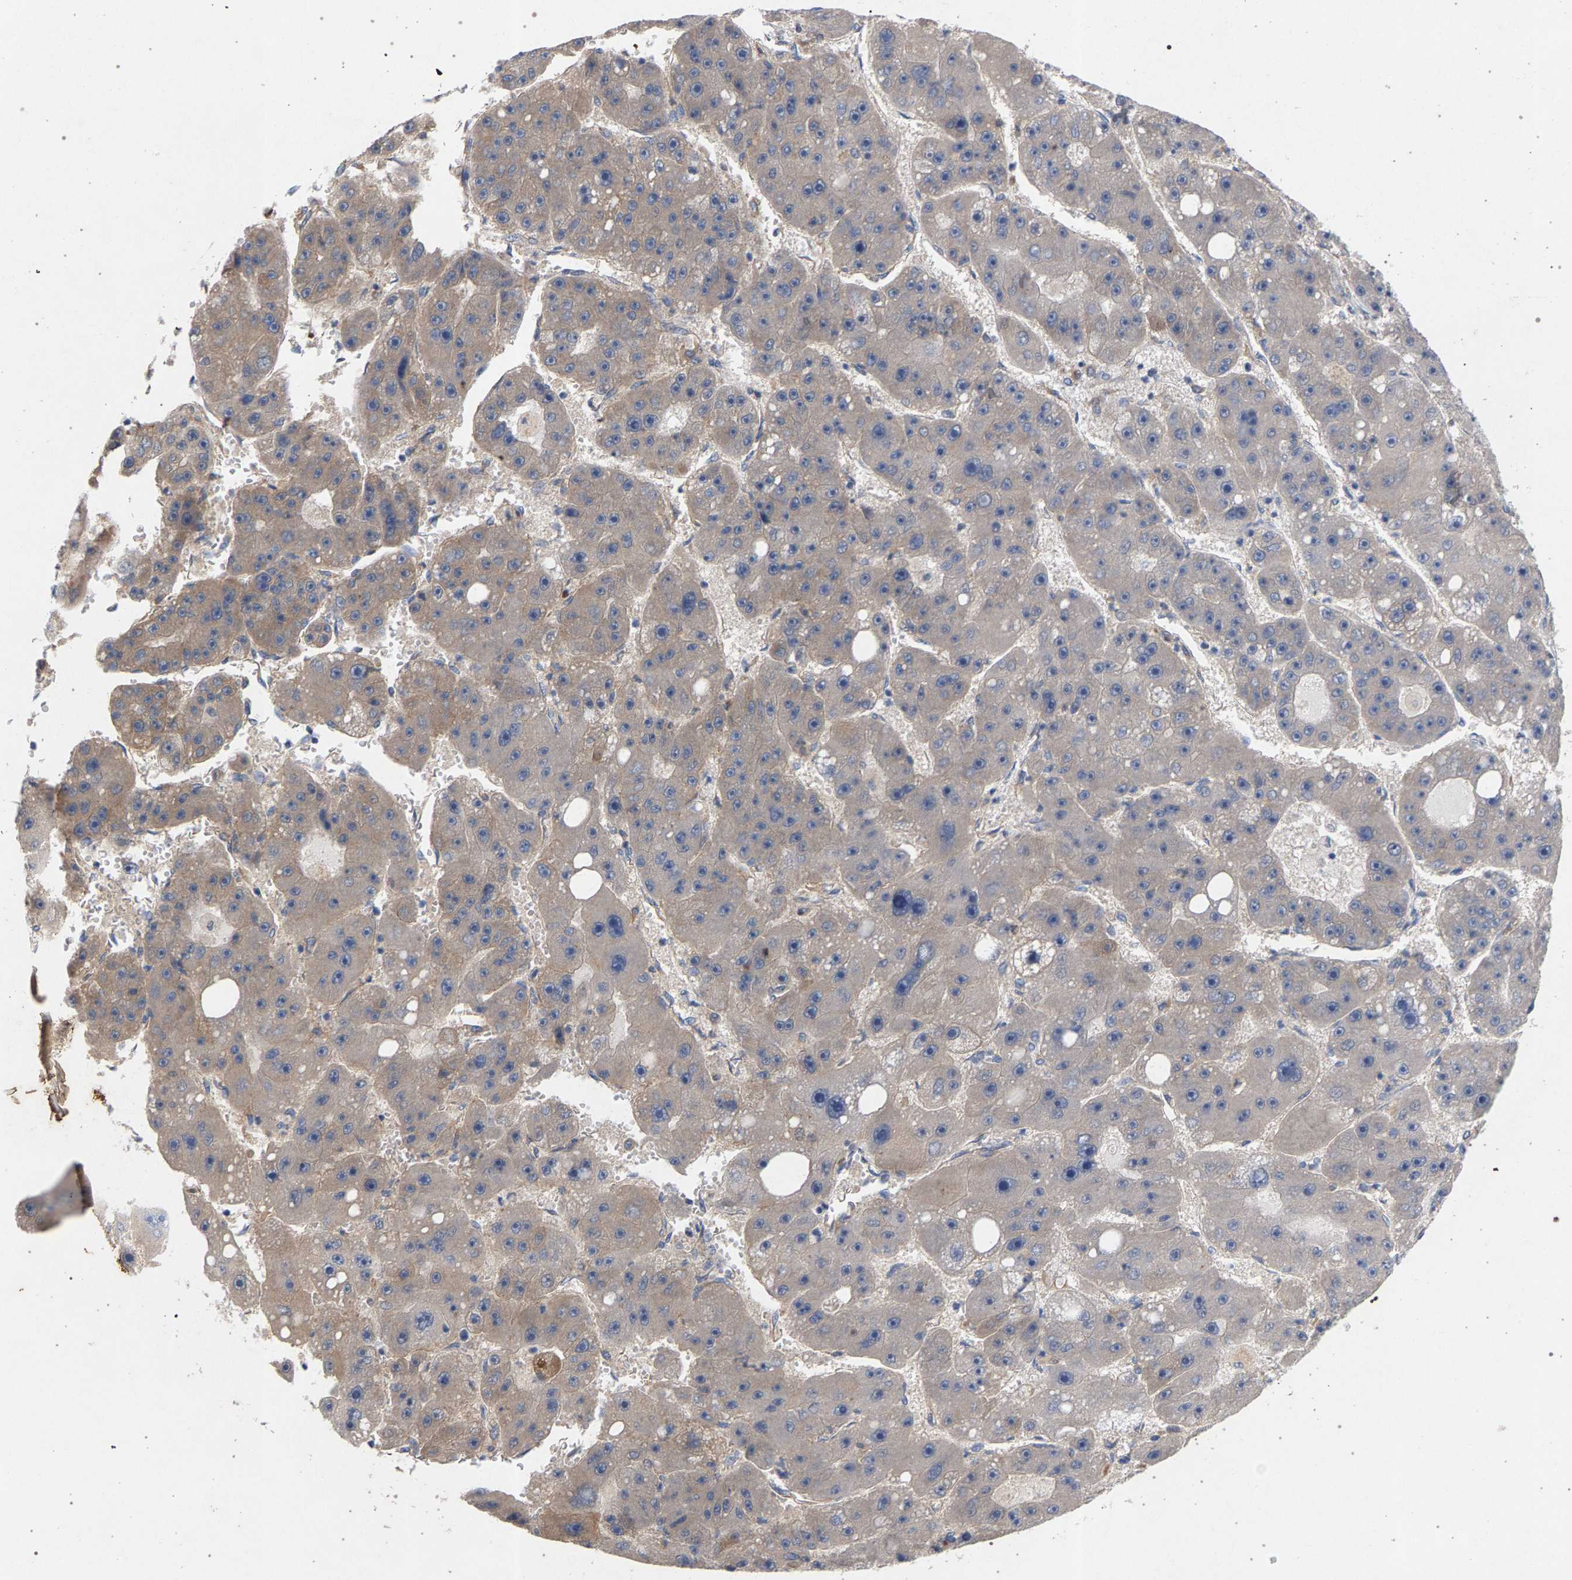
{"staining": {"intensity": "weak", "quantity": "<25%", "location": "cytoplasmic/membranous"}, "tissue": "liver cancer", "cell_type": "Tumor cells", "image_type": "cancer", "snomed": [{"axis": "morphology", "description": "Carcinoma, Hepatocellular, NOS"}, {"axis": "topography", "description": "Liver"}], "caption": "Liver cancer (hepatocellular carcinoma) was stained to show a protein in brown. There is no significant staining in tumor cells.", "gene": "MAMDC2", "patient": {"sex": "female", "age": 61}}